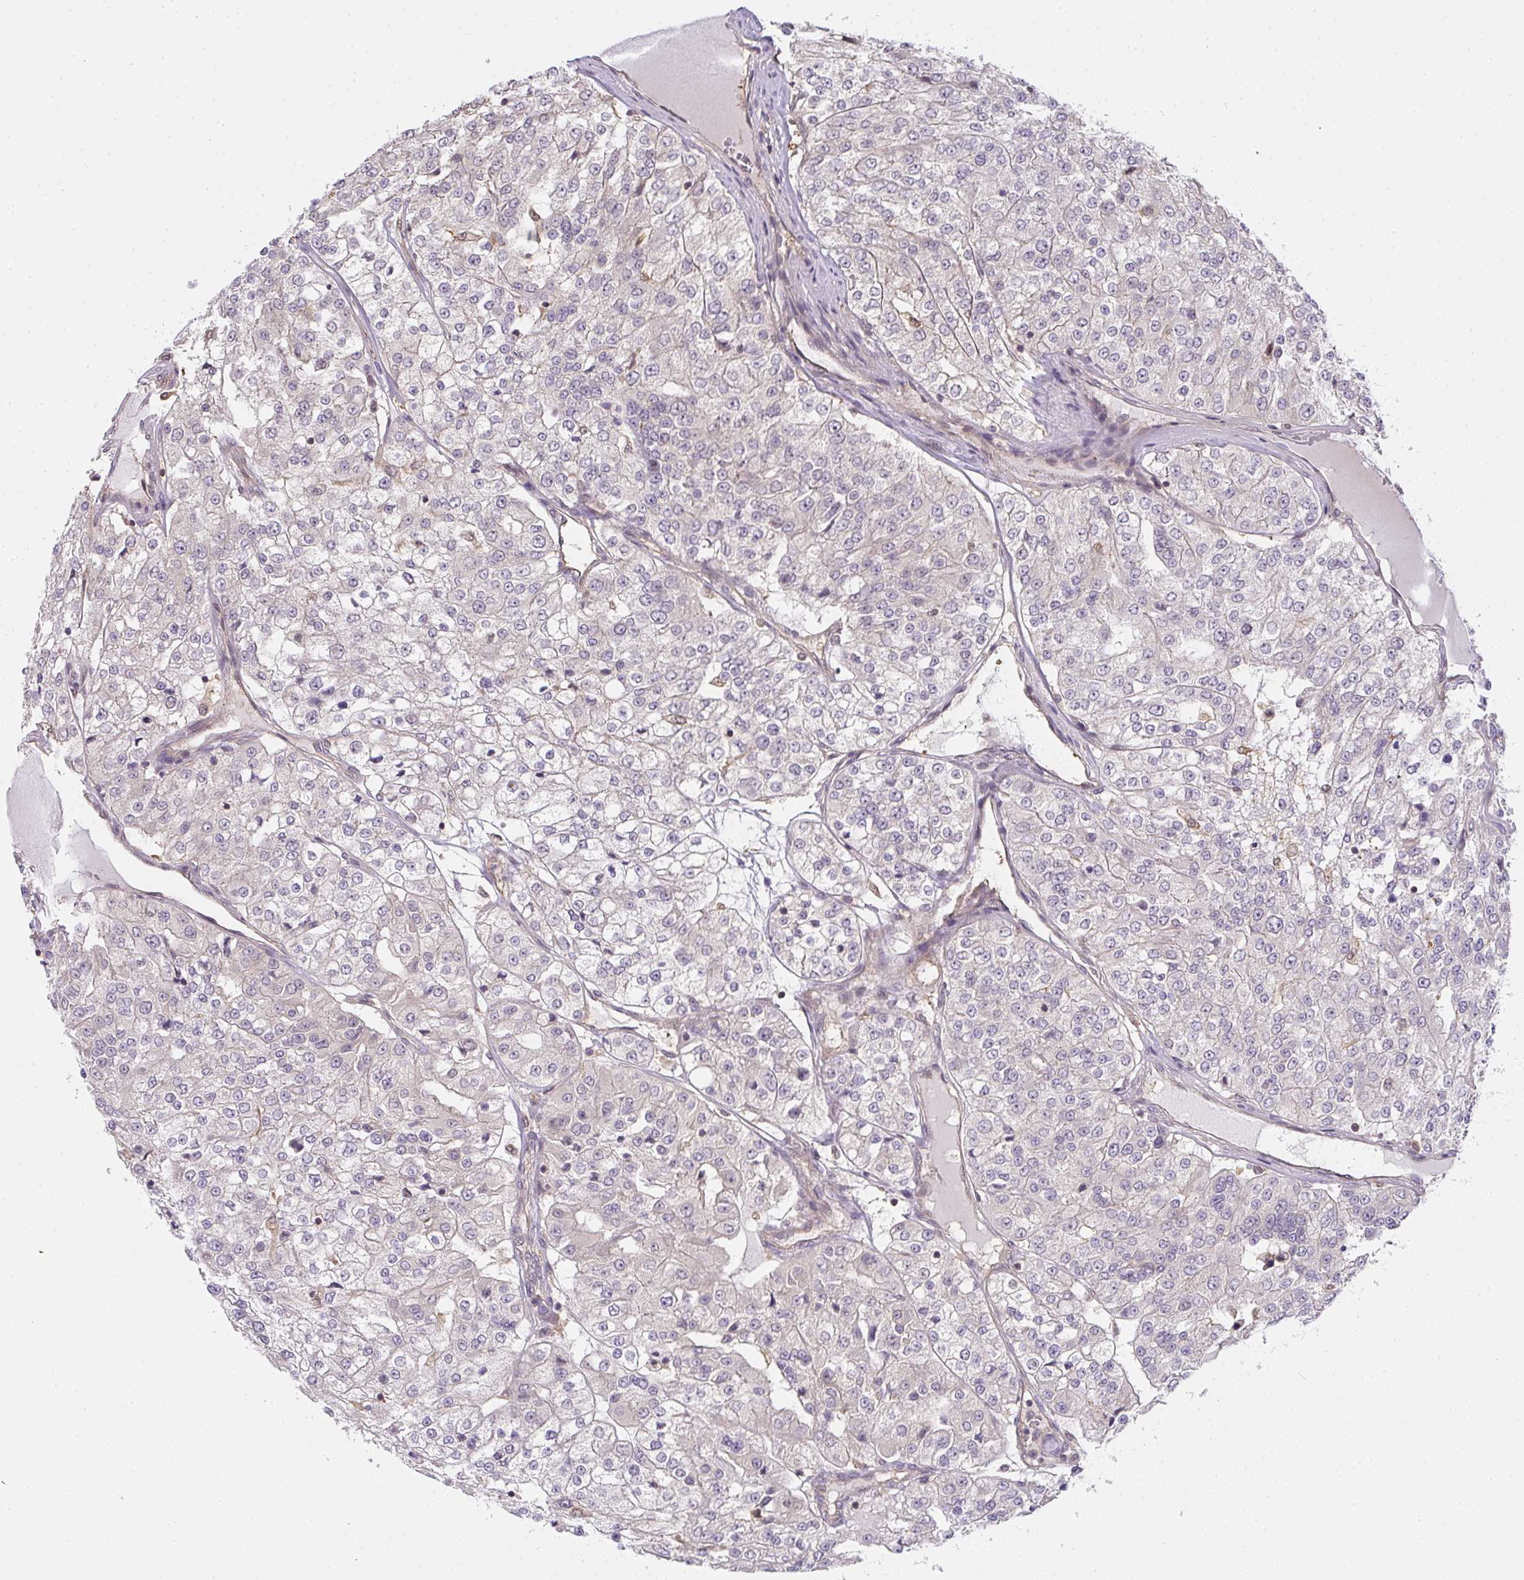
{"staining": {"intensity": "negative", "quantity": "none", "location": "none"}, "tissue": "renal cancer", "cell_type": "Tumor cells", "image_type": "cancer", "snomed": [{"axis": "morphology", "description": "Adenocarcinoma, NOS"}, {"axis": "topography", "description": "Kidney"}], "caption": "Immunohistochemistry (IHC) of human adenocarcinoma (renal) displays no positivity in tumor cells.", "gene": "GSDMB", "patient": {"sex": "female", "age": 63}}